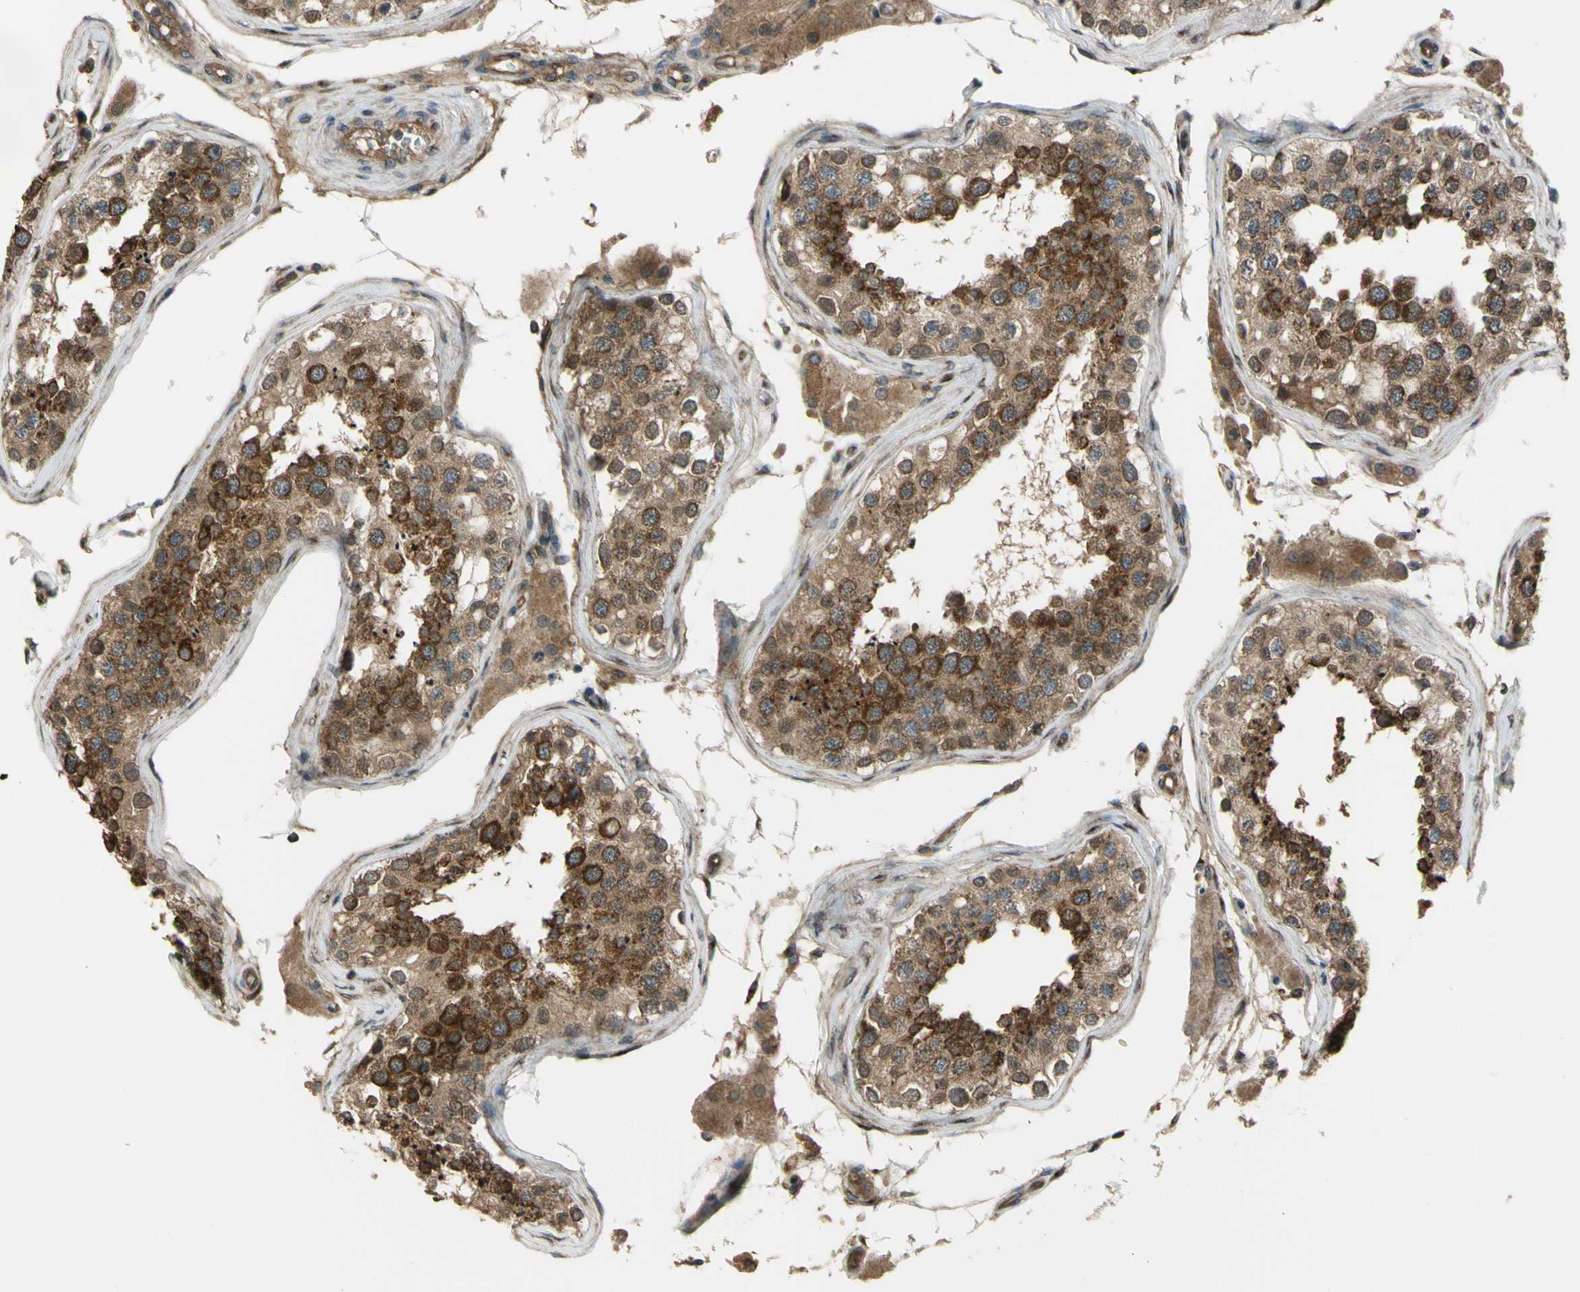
{"staining": {"intensity": "moderate", "quantity": ">75%", "location": "cytoplasmic/membranous"}, "tissue": "testis", "cell_type": "Cells in seminiferous ducts", "image_type": "normal", "snomed": [{"axis": "morphology", "description": "Normal tissue, NOS"}, {"axis": "topography", "description": "Testis"}], "caption": "Brown immunohistochemical staining in normal testis demonstrates moderate cytoplasmic/membranous expression in about >75% of cells in seminiferous ducts. (IHC, brightfield microscopy, high magnification).", "gene": "FLII", "patient": {"sex": "male", "age": 68}}